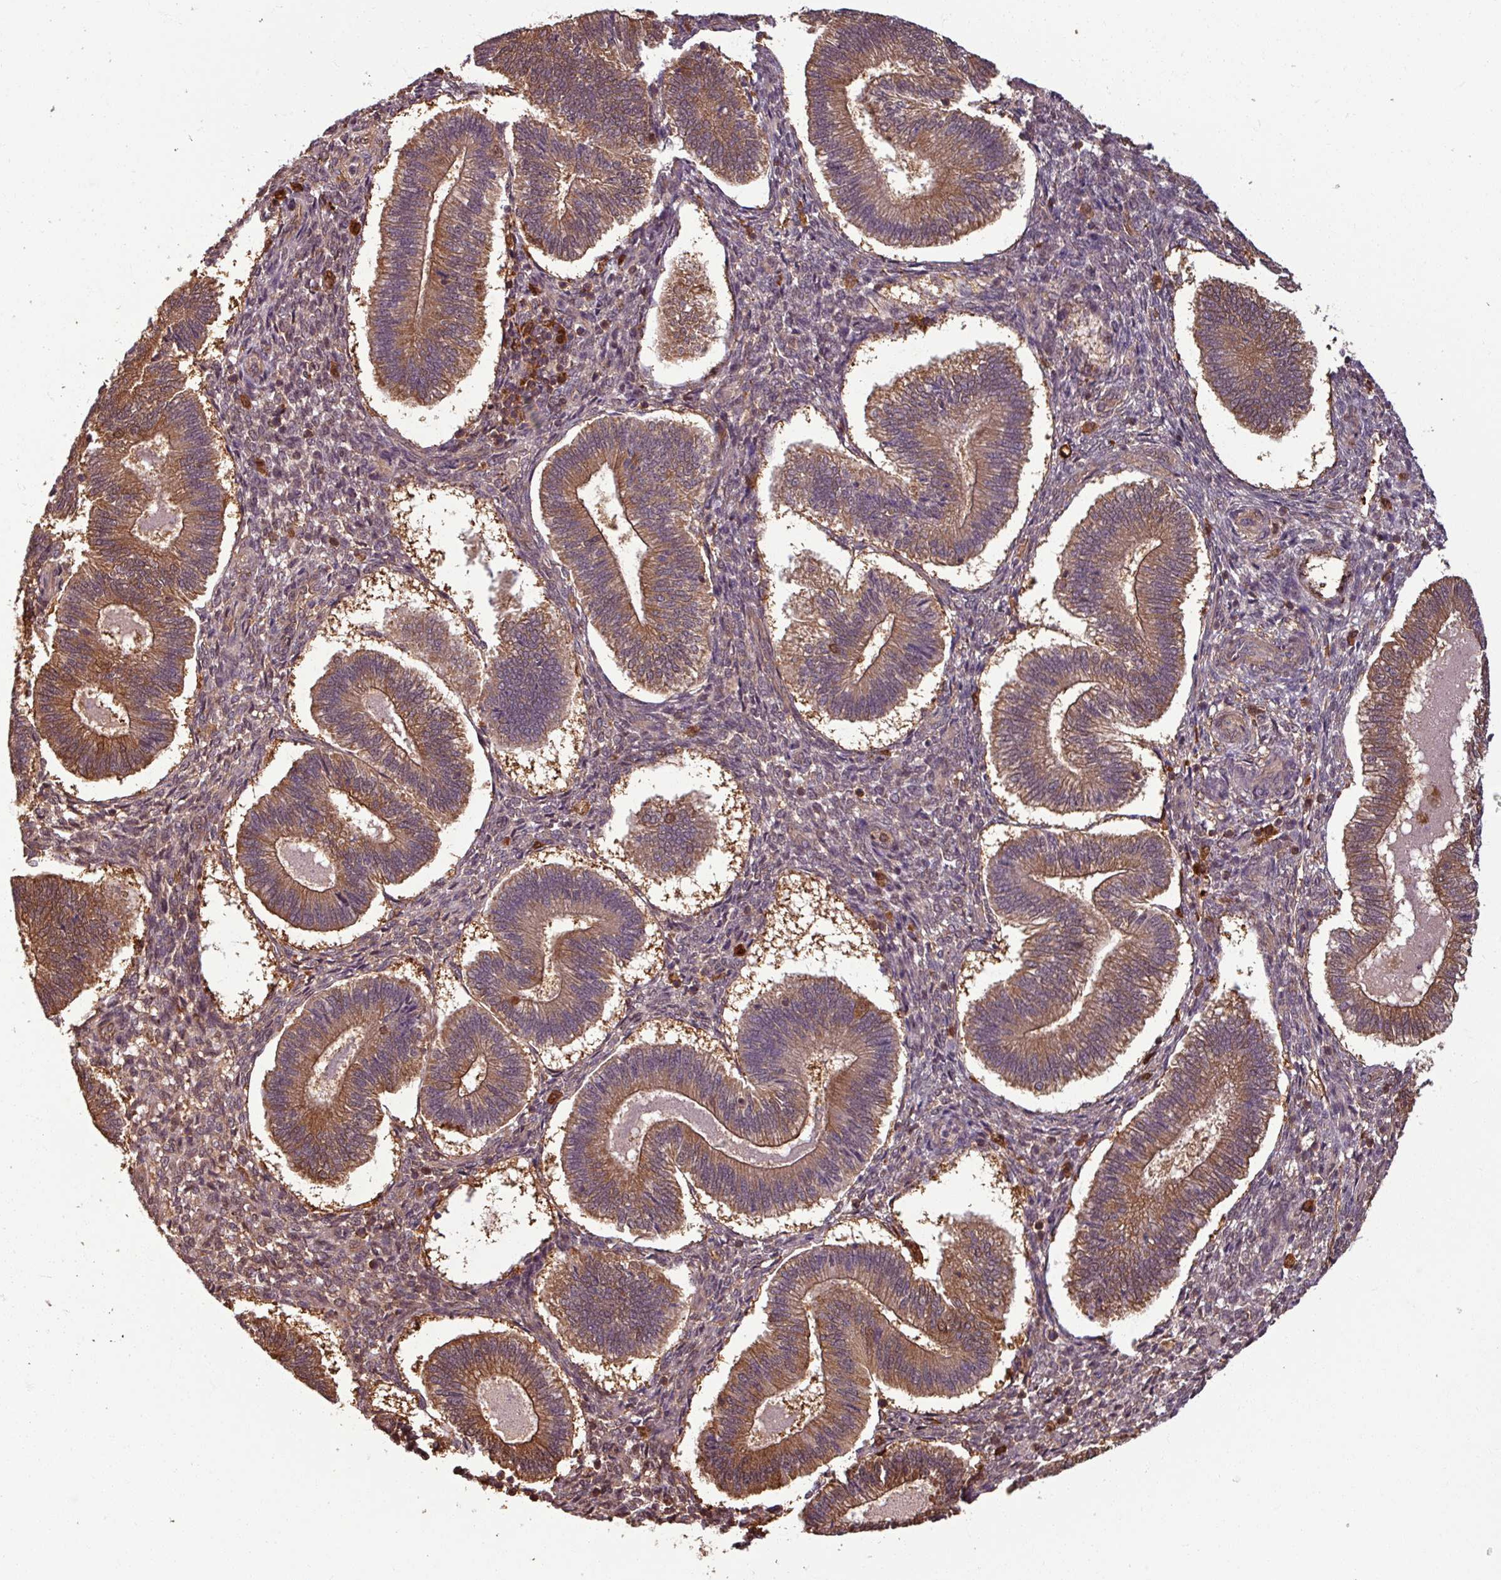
{"staining": {"intensity": "moderate", "quantity": "<25%", "location": "cytoplasmic/membranous,nuclear"}, "tissue": "endometrium", "cell_type": "Cells in endometrial stroma", "image_type": "normal", "snomed": [{"axis": "morphology", "description": "Normal tissue, NOS"}, {"axis": "topography", "description": "Endometrium"}], "caption": "Immunohistochemical staining of unremarkable endometrium shows moderate cytoplasmic/membranous,nuclear protein positivity in approximately <25% of cells in endometrial stroma.", "gene": "KCTD11", "patient": {"sex": "female", "age": 25}}